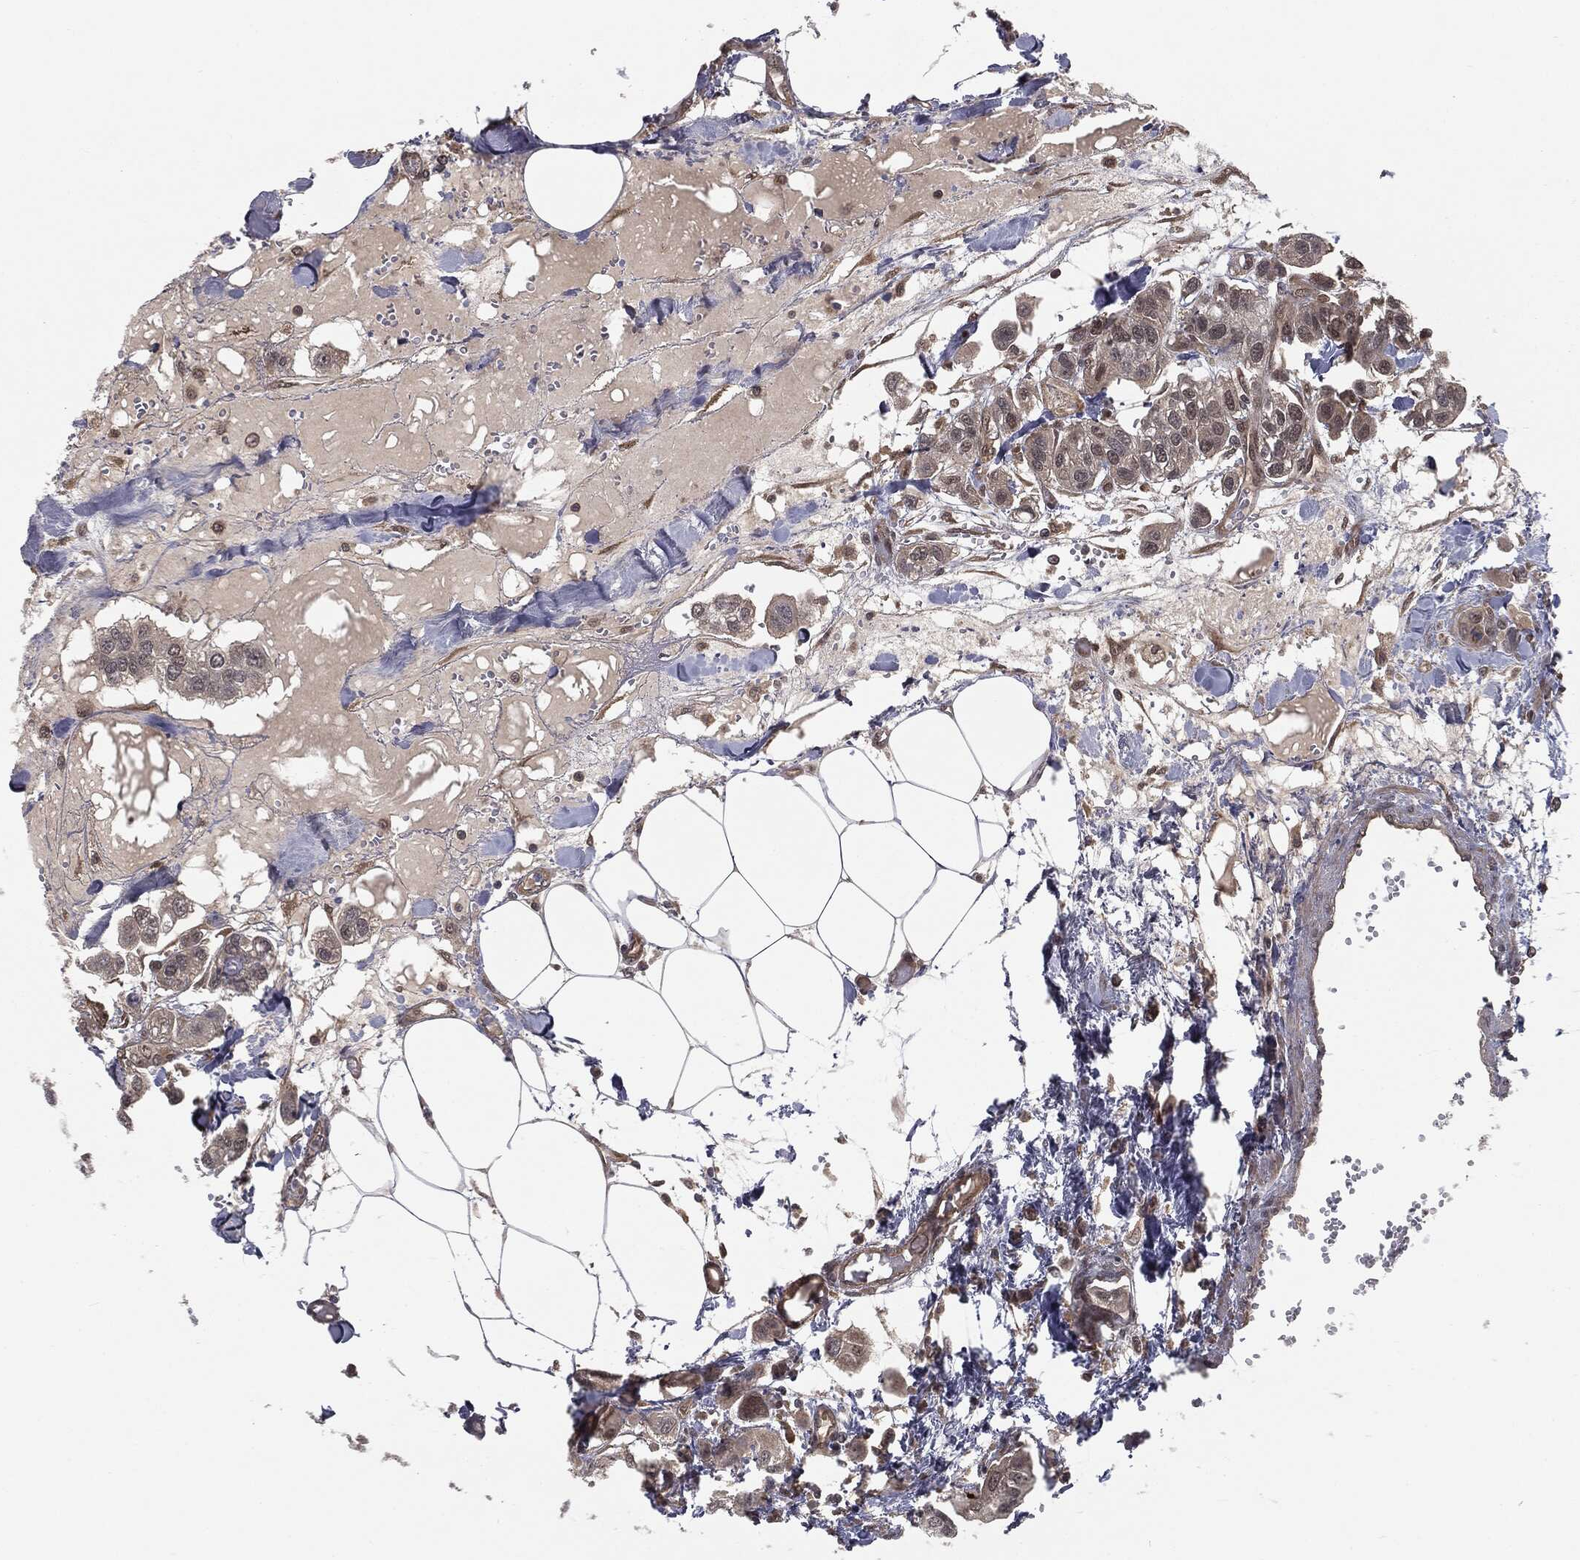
{"staining": {"intensity": "moderate", "quantity": "<25%", "location": "nuclear"}, "tissue": "urothelial cancer", "cell_type": "Tumor cells", "image_type": "cancer", "snomed": [{"axis": "morphology", "description": "Urothelial carcinoma, High grade"}, {"axis": "topography", "description": "Urinary bladder"}], "caption": "Immunohistochemistry (DAB) staining of urothelial carcinoma (high-grade) exhibits moderate nuclear protein positivity in about <25% of tumor cells. Ihc stains the protein of interest in brown and the nuclei are stained blue.", "gene": "FBXO7", "patient": {"sex": "male", "age": 67}}